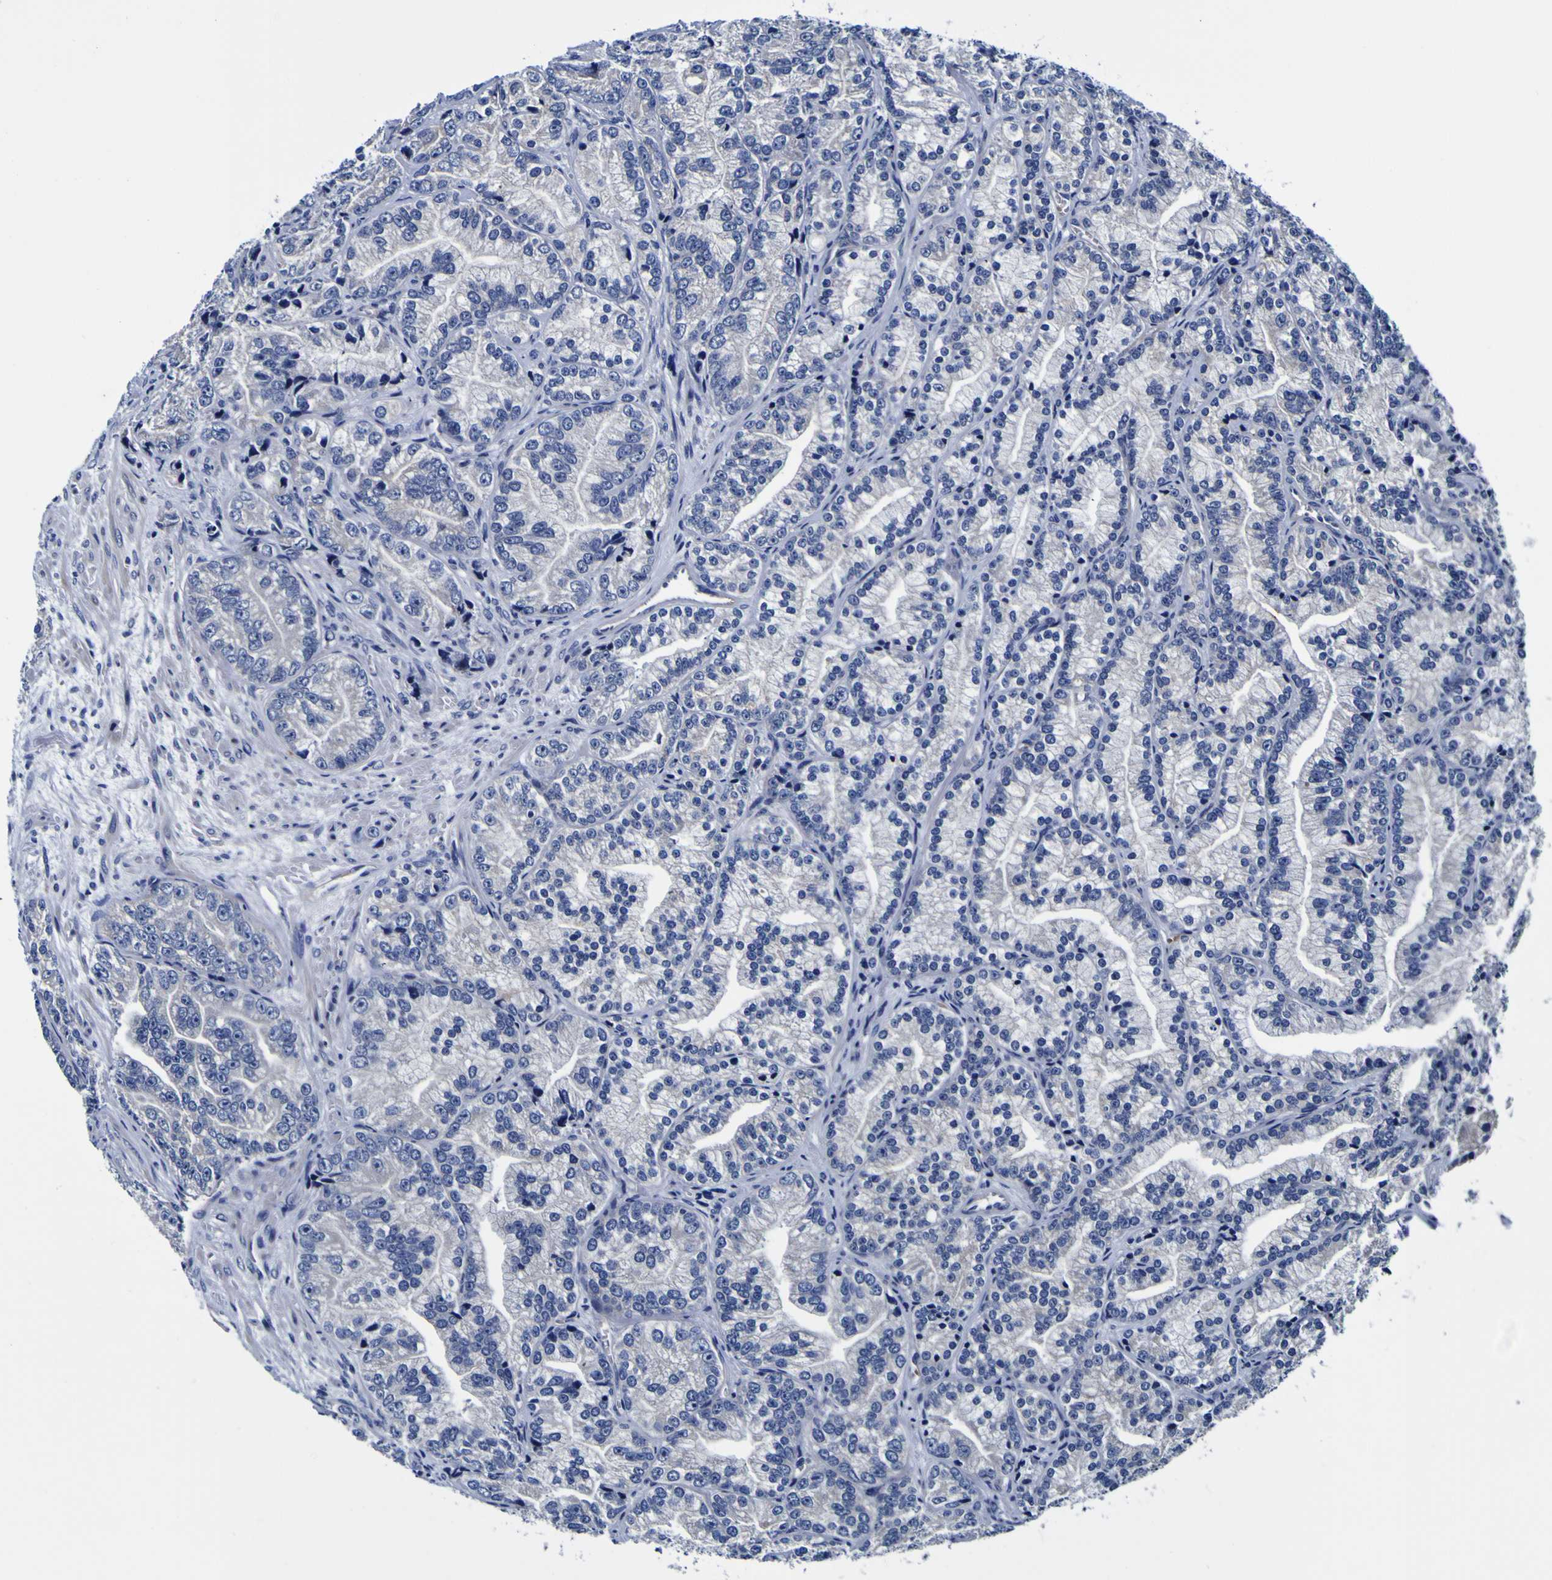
{"staining": {"intensity": "negative", "quantity": "none", "location": "none"}, "tissue": "prostate cancer", "cell_type": "Tumor cells", "image_type": "cancer", "snomed": [{"axis": "morphology", "description": "Adenocarcinoma, Low grade"}, {"axis": "topography", "description": "Prostate"}], "caption": "High magnification brightfield microscopy of prostate low-grade adenocarcinoma stained with DAB (3,3'-diaminobenzidine) (brown) and counterstained with hematoxylin (blue): tumor cells show no significant positivity.", "gene": "PDLIM4", "patient": {"sex": "male", "age": 89}}